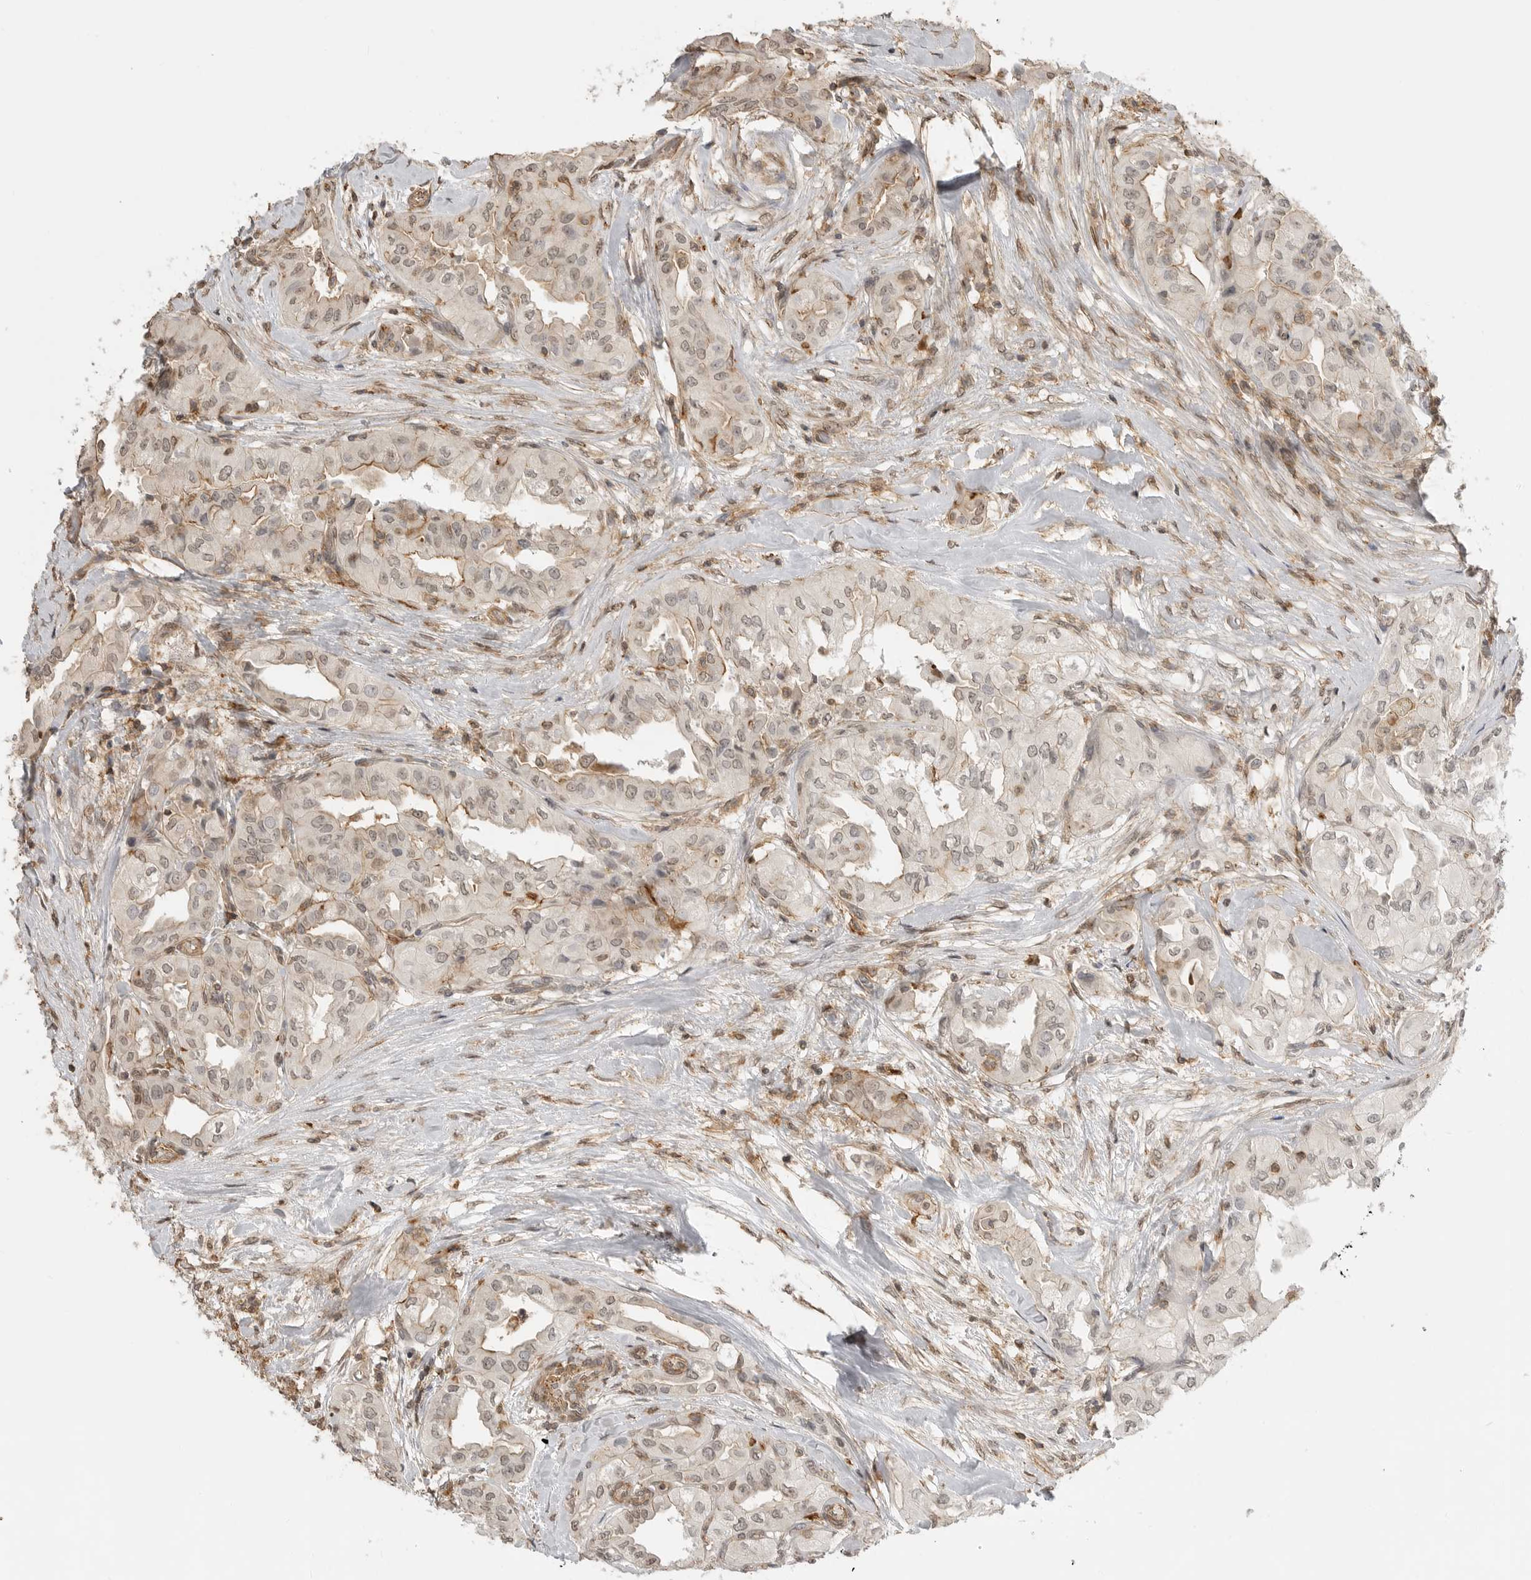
{"staining": {"intensity": "weak", "quantity": "25%-75%", "location": "cytoplasmic/membranous"}, "tissue": "thyroid cancer", "cell_type": "Tumor cells", "image_type": "cancer", "snomed": [{"axis": "morphology", "description": "Papillary adenocarcinoma, NOS"}, {"axis": "topography", "description": "Thyroid gland"}], "caption": "A brown stain labels weak cytoplasmic/membranous positivity of a protein in papillary adenocarcinoma (thyroid) tumor cells.", "gene": "GPC2", "patient": {"sex": "female", "age": 59}}